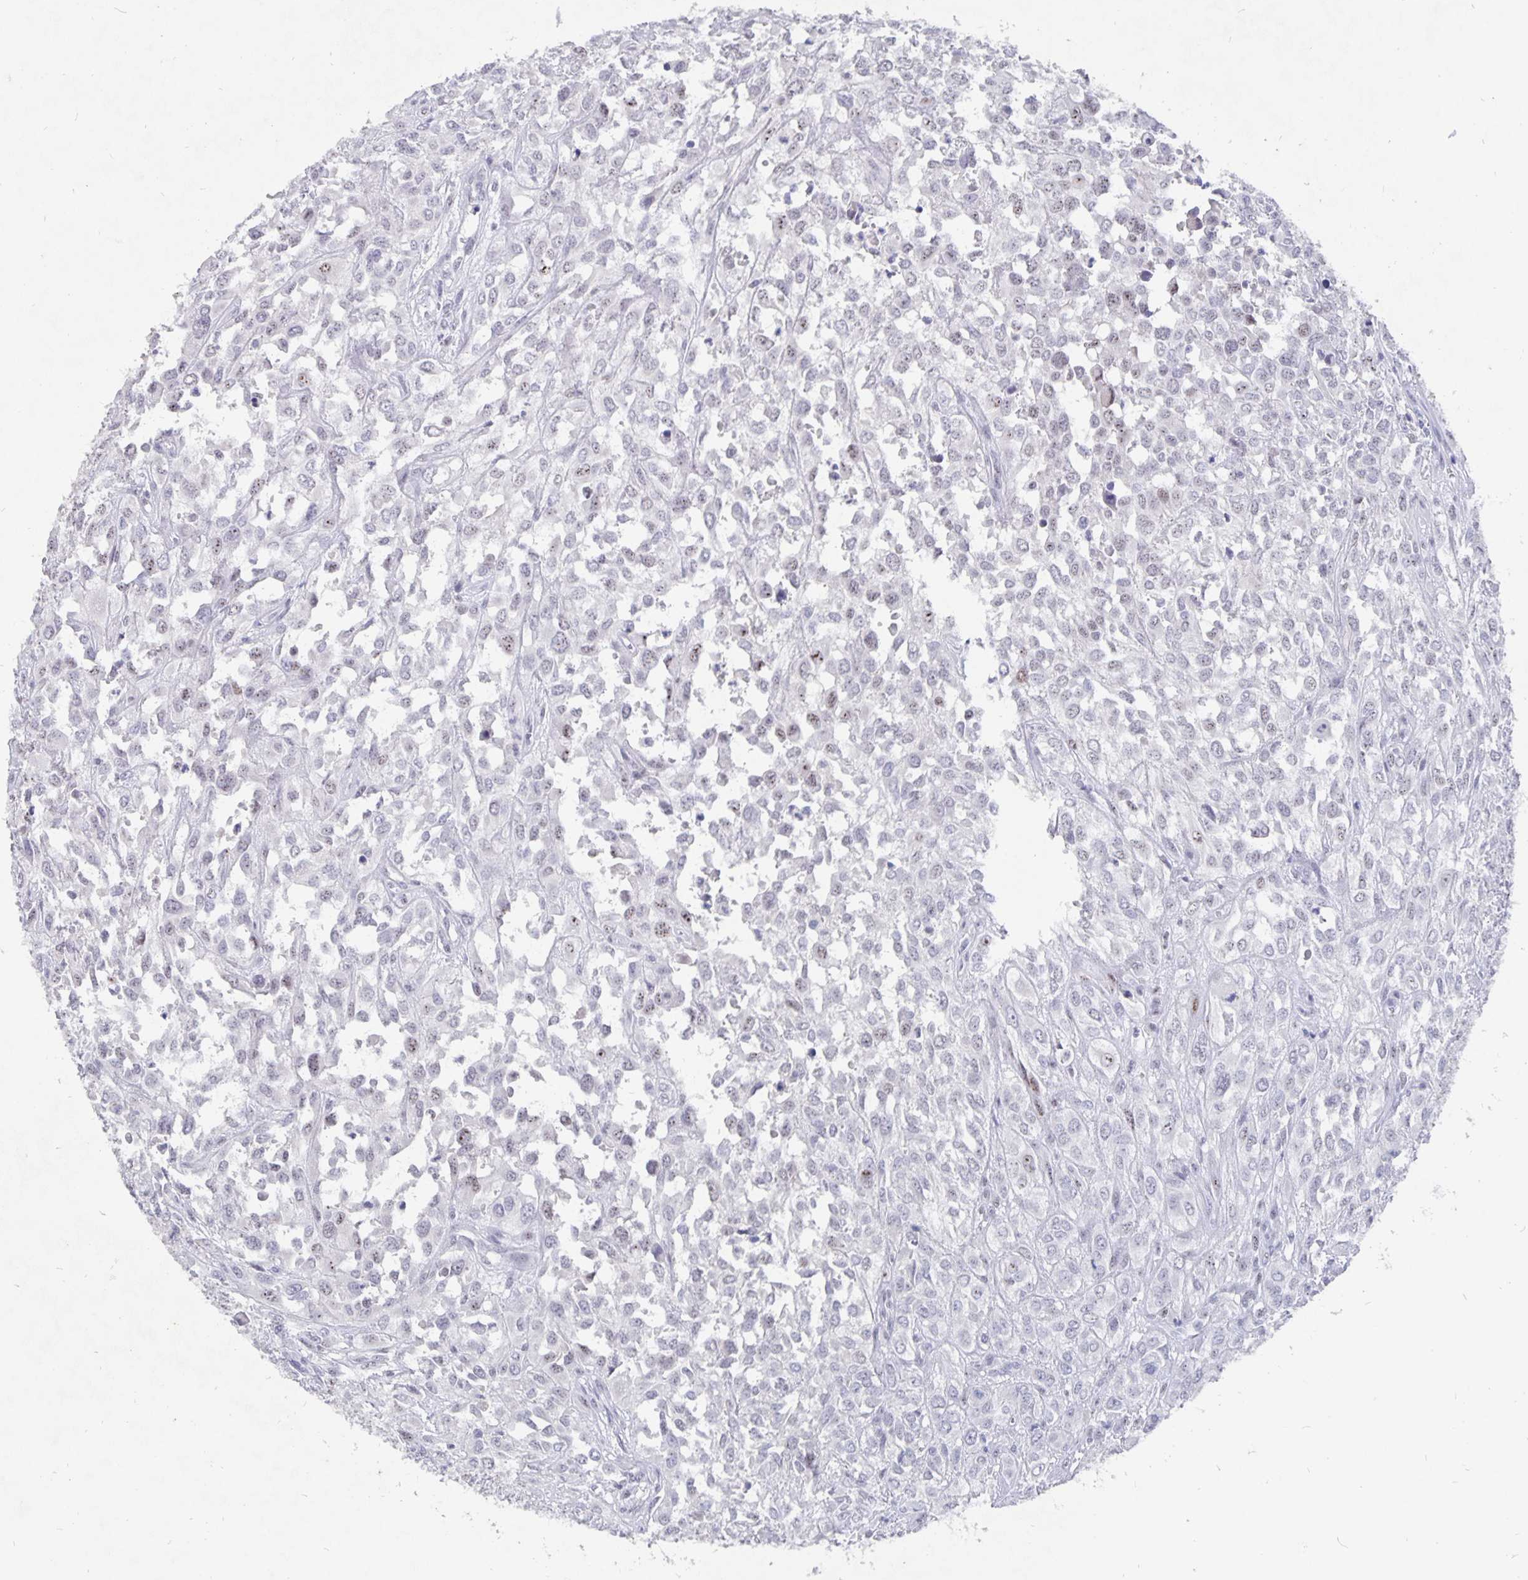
{"staining": {"intensity": "negative", "quantity": "none", "location": "none"}, "tissue": "urothelial cancer", "cell_type": "Tumor cells", "image_type": "cancer", "snomed": [{"axis": "morphology", "description": "Urothelial carcinoma, High grade"}, {"axis": "topography", "description": "Urinary bladder"}], "caption": "Urothelial cancer was stained to show a protein in brown. There is no significant positivity in tumor cells.", "gene": "SMOC1", "patient": {"sex": "male", "age": 67}}